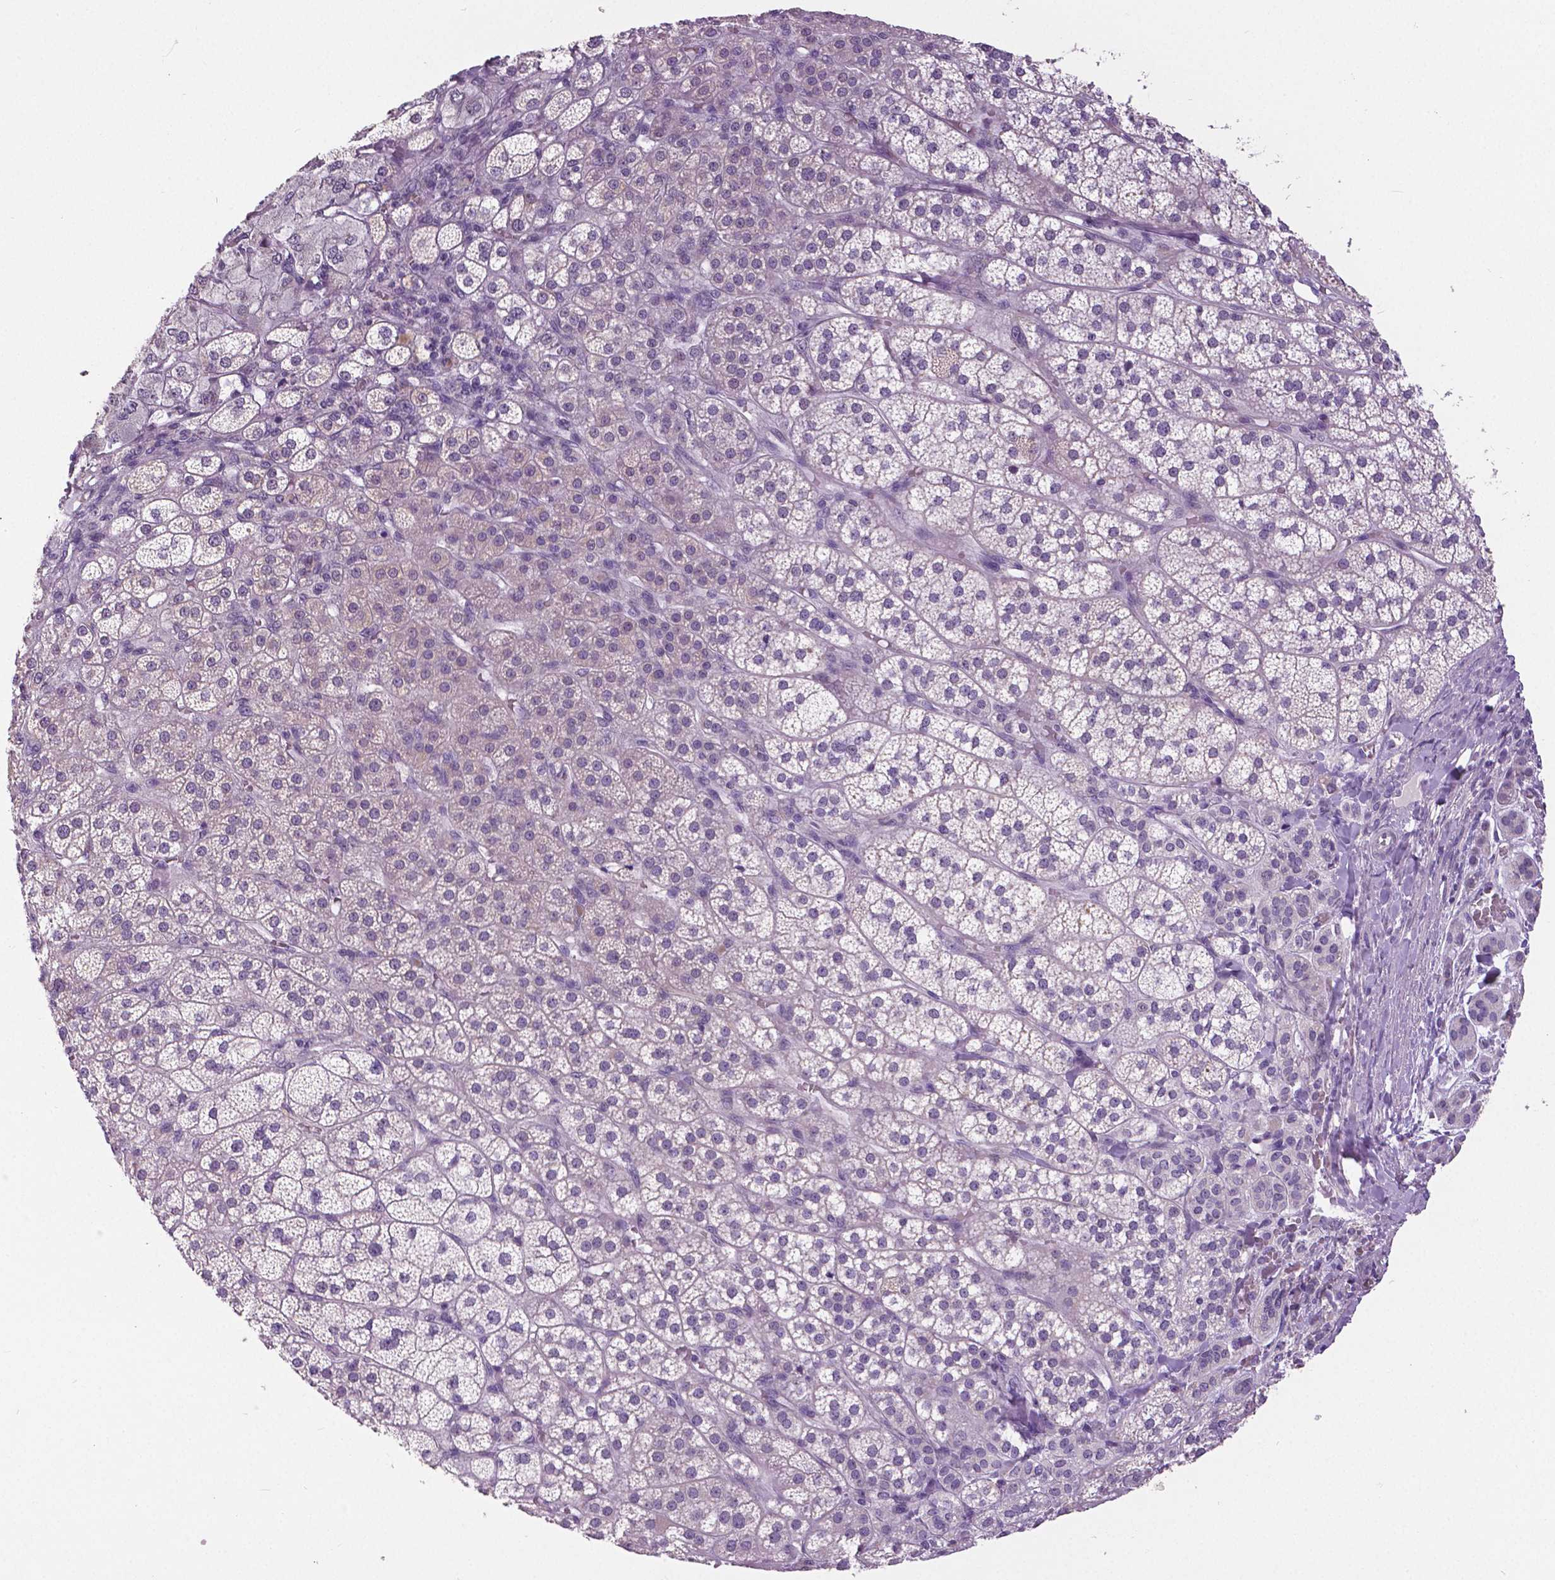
{"staining": {"intensity": "negative", "quantity": "none", "location": "none"}, "tissue": "adrenal gland", "cell_type": "Glandular cells", "image_type": "normal", "snomed": [{"axis": "morphology", "description": "Normal tissue, NOS"}, {"axis": "topography", "description": "Adrenal gland"}], "caption": "A high-resolution image shows immunohistochemistry staining of normal adrenal gland, which reveals no significant expression in glandular cells.", "gene": "FOXA1", "patient": {"sex": "female", "age": 60}}